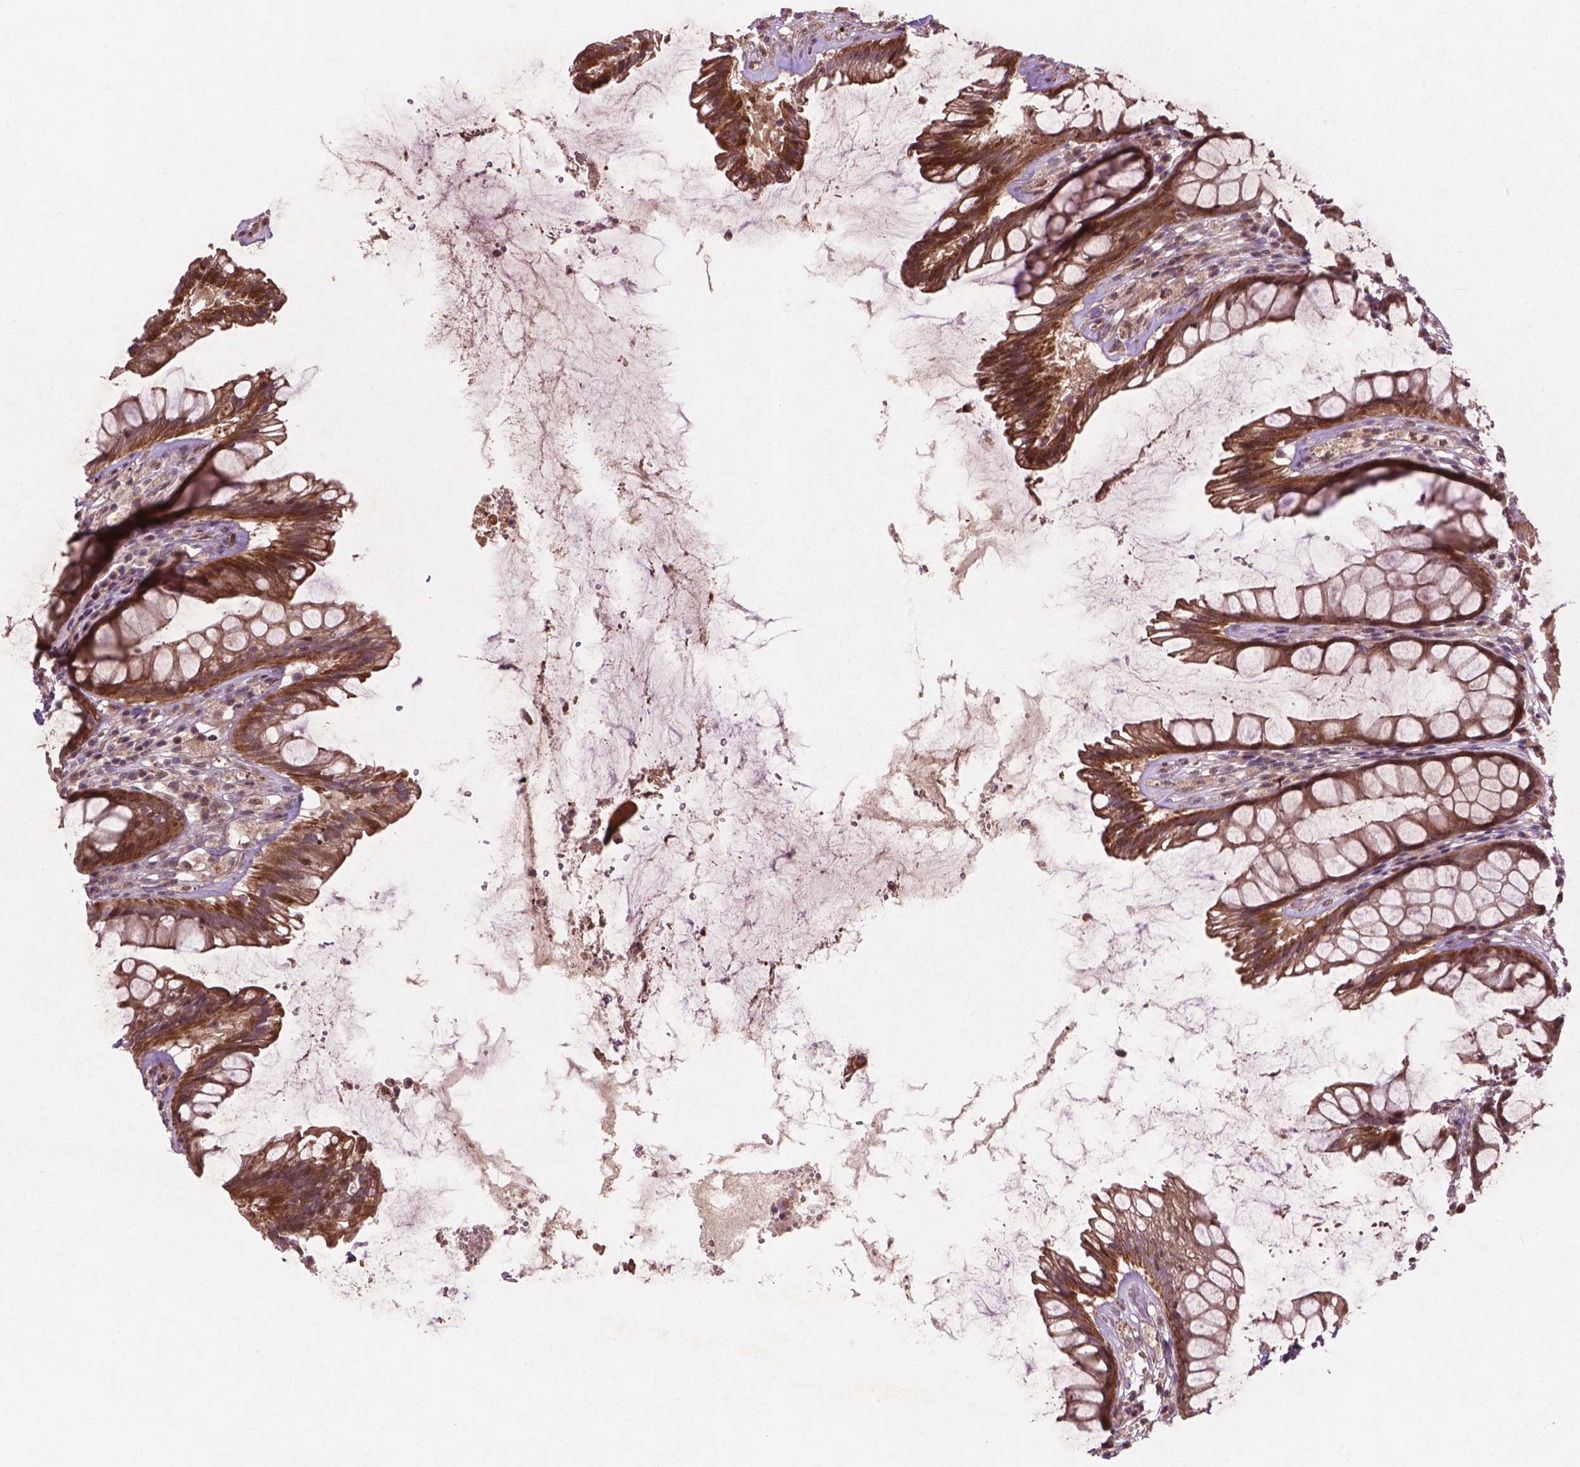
{"staining": {"intensity": "strong", "quantity": ">75%", "location": "cytoplasmic/membranous"}, "tissue": "rectum", "cell_type": "Glandular cells", "image_type": "normal", "snomed": [{"axis": "morphology", "description": "Normal tissue, NOS"}, {"axis": "topography", "description": "Rectum"}], "caption": "A brown stain shows strong cytoplasmic/membranous positivity of a protein in glandular cells of normal human rectum. (brown staining indicates protein expression, while blue staining denotes nuclei).", "gene": "B3GALNT2", "patient": {"sex": "male", "age": 72}}